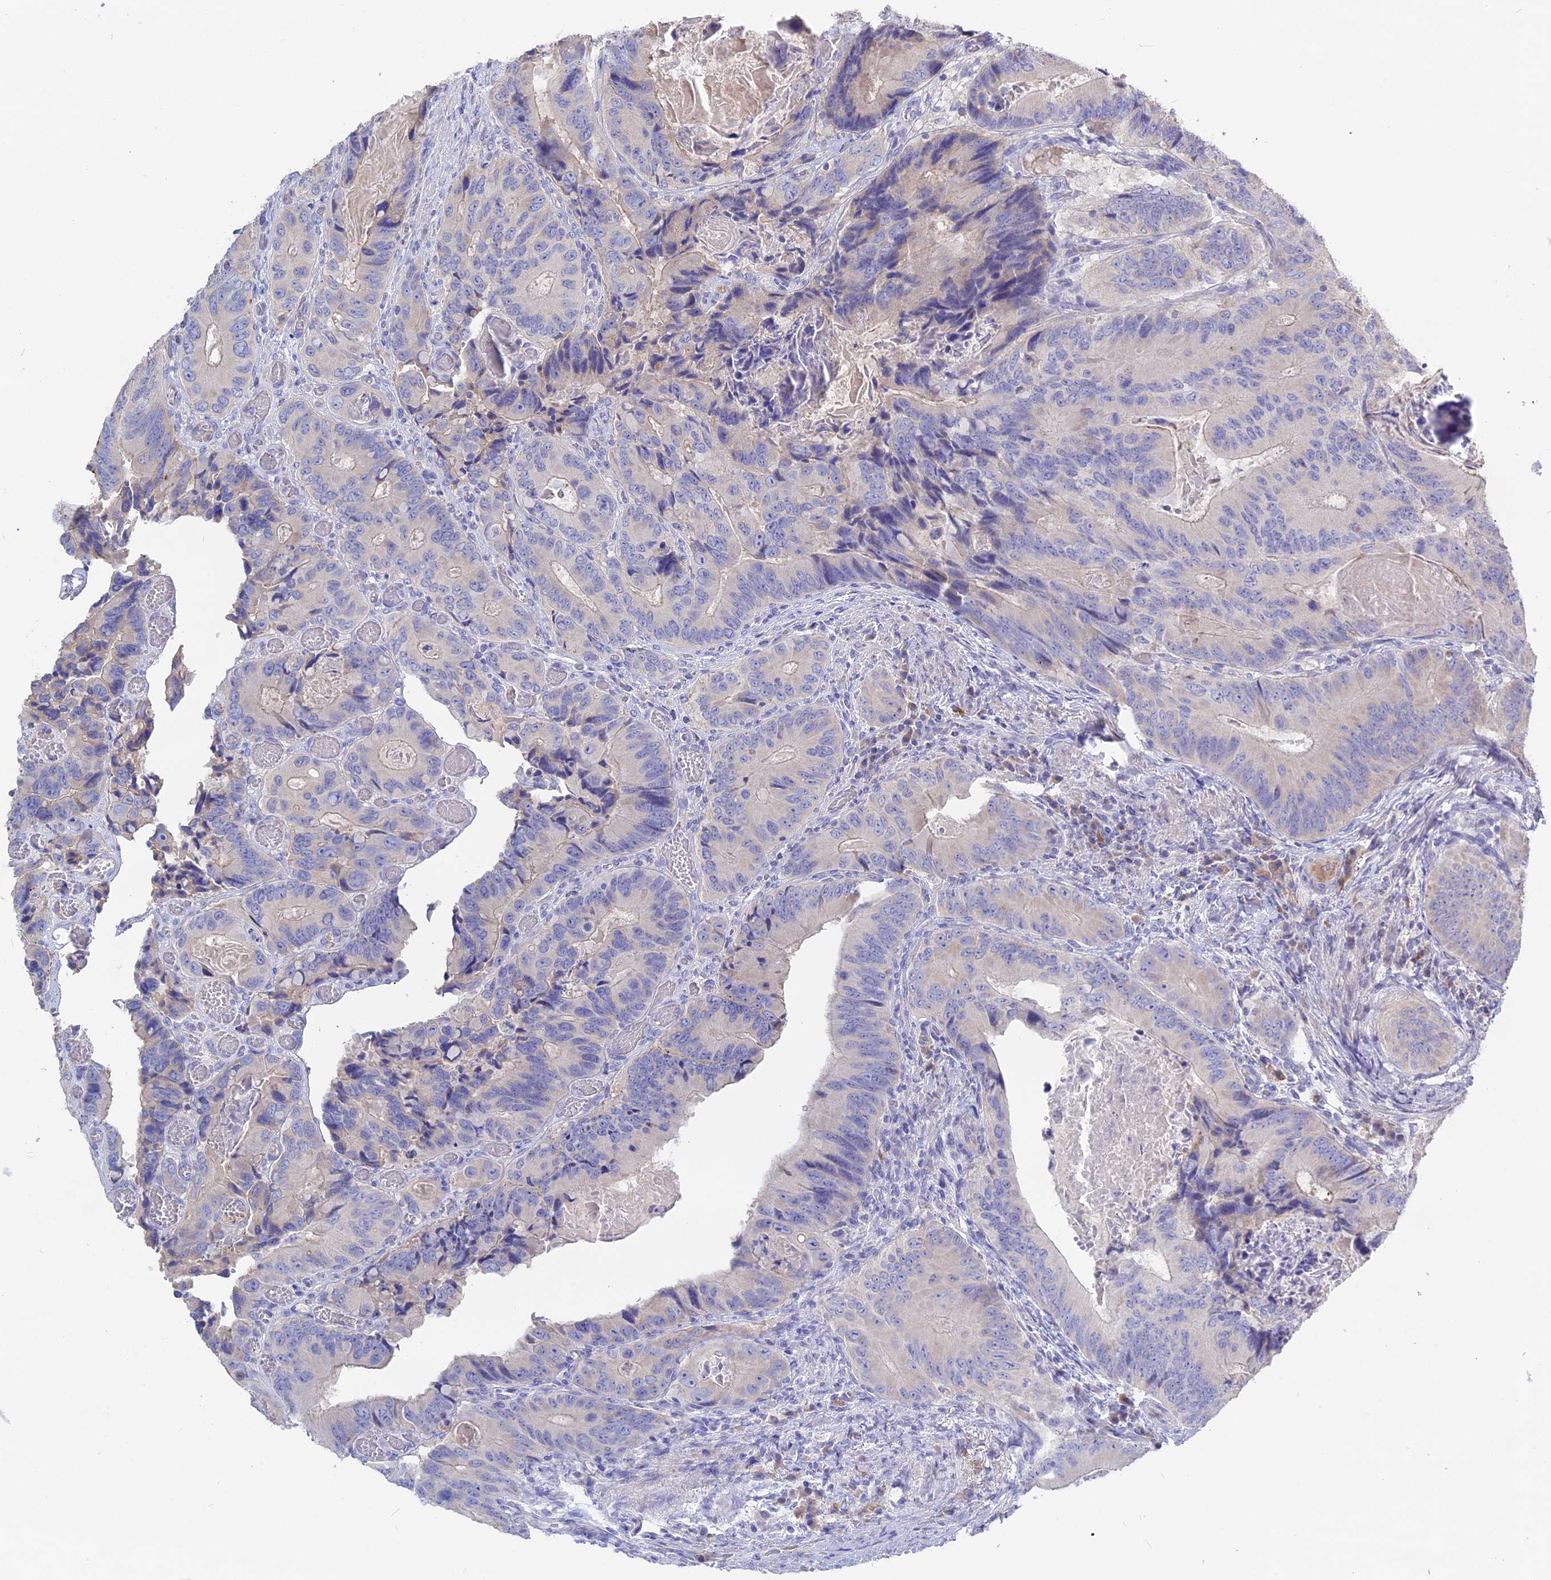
{"staining": {"intensity": "negative", "quantity": "none", "location": "none"}, "tissue": "colorectal cancer", "cell_type": "Tumor cells", "image_type": "cancer", "snomed": [{"axis": "morphology", "description": "Adenocarcinoma, NOS"}, {"axis": "topography", "description": "Colon"}], "caption": "Immunohistochemistry micrograph of neoplastic tissue: human adenocarcinoma (colorectal) stained with DAB (3,3'-diaminobenzidine) exhibits no significant protein expression in tumor cells.", "gene": "ADGRA1", "patient": {"sex": "male", "age": 84}}